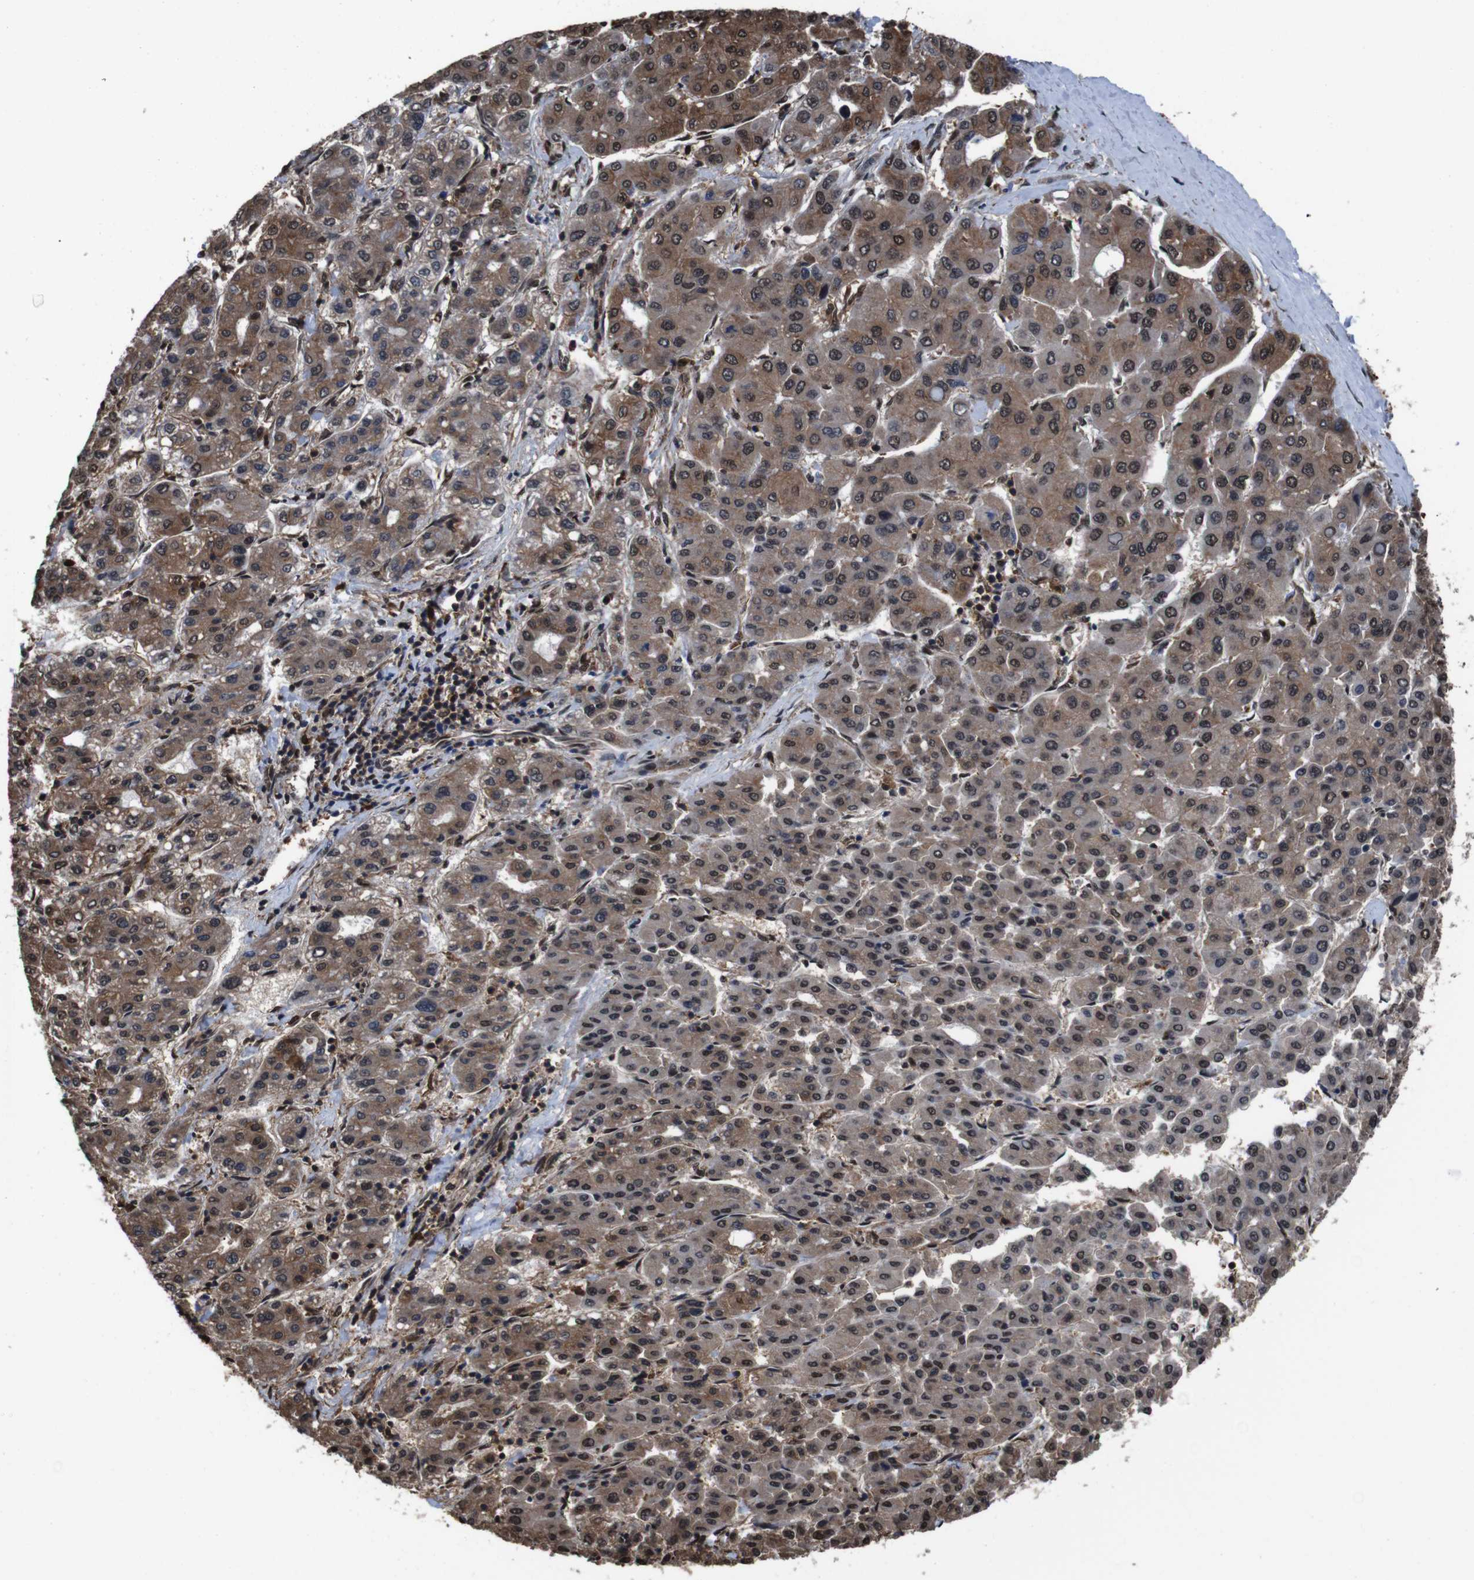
{"staining": {"intensity": "moderate", "quantity": "25%-75%", "location": "cytoplasmic/membranous,nuclear"}, "tissue": "liver cancer", "cell_type": "Tumor cells", "image_type": "cancer", "snomed": [{"axis": "morphology", "description": "Carcinoma, Hepatocellular, NOS"}, {"axis": "topography", "description": "Liver"}], "caption": "Immunohistochemical staining of liver hepatocellular carcinoma reveals medium levels of moderate cytoplasmic/membranous and nuclear expression in approximately 25%-75% of tumor cells.", "gene": "VCP", "patient": {"sex": "male", "age": 65}}